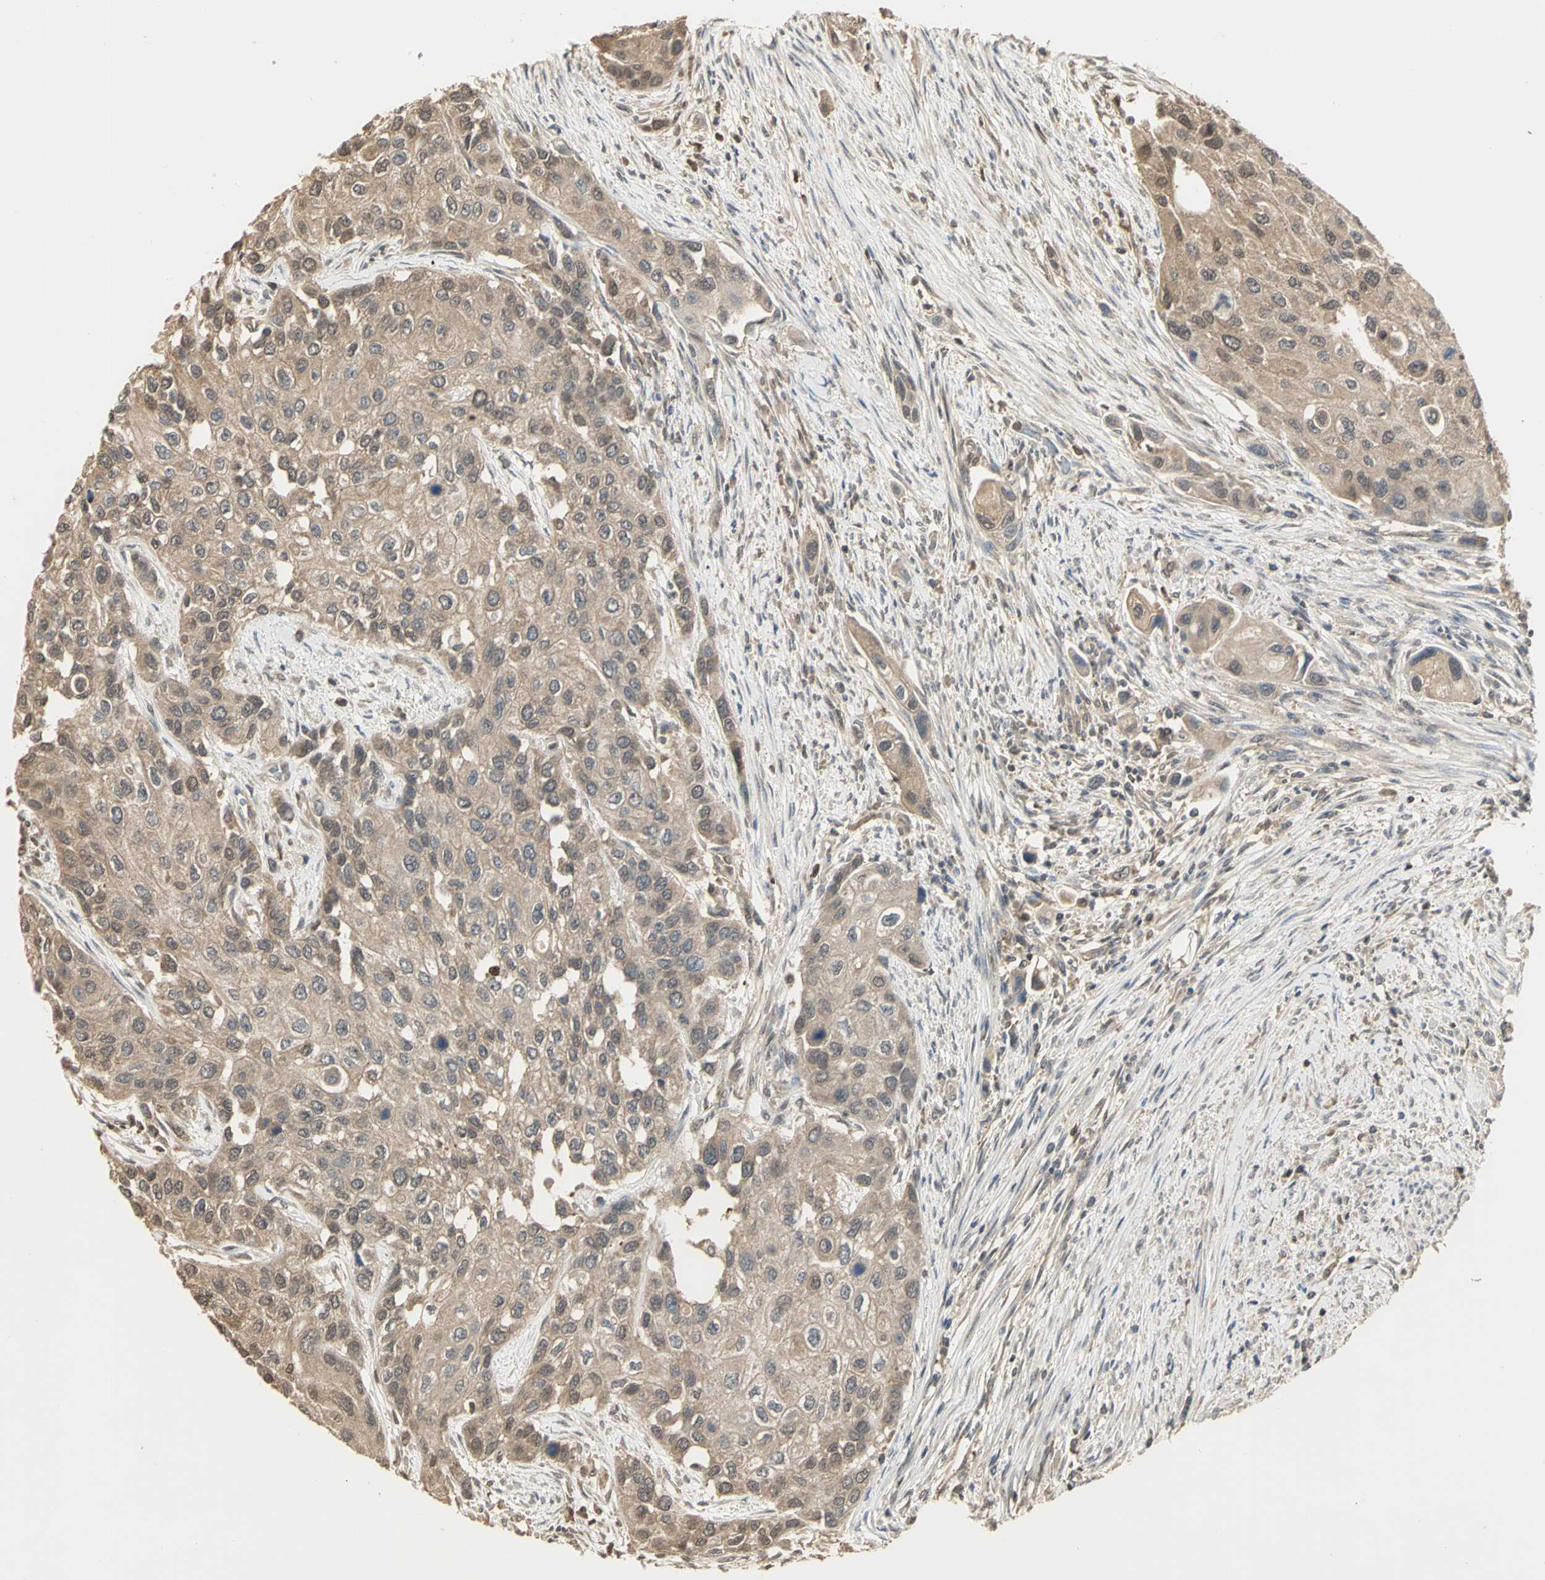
{"staining": {"intensity": "moderate", "quantity": ">75%", "location": "cytoplasmic/membranous"}, "tissue": "urothelial cancer", "cell_type": "Tumor cells", "image_type": "cancer", "snomed": [{"axis": "morphology", "description": "Urothelial carcinoma, High grade"}, {"axis": "topography", "description": "Urinary bladder"}], "caption": "A high-resolution micrograph shows immunohistochemistry staining of high-grade urothelial carcinoma, which exhibits moderate cytoplasmic/membranous expression in about >75% of tumor cells. (DAB (3,3'-diaminobenzidine) = brown stain, brightfield microscopy at high magnification).", "gene": "PARK7", "patient": {"sex": "female", "age": 56}}